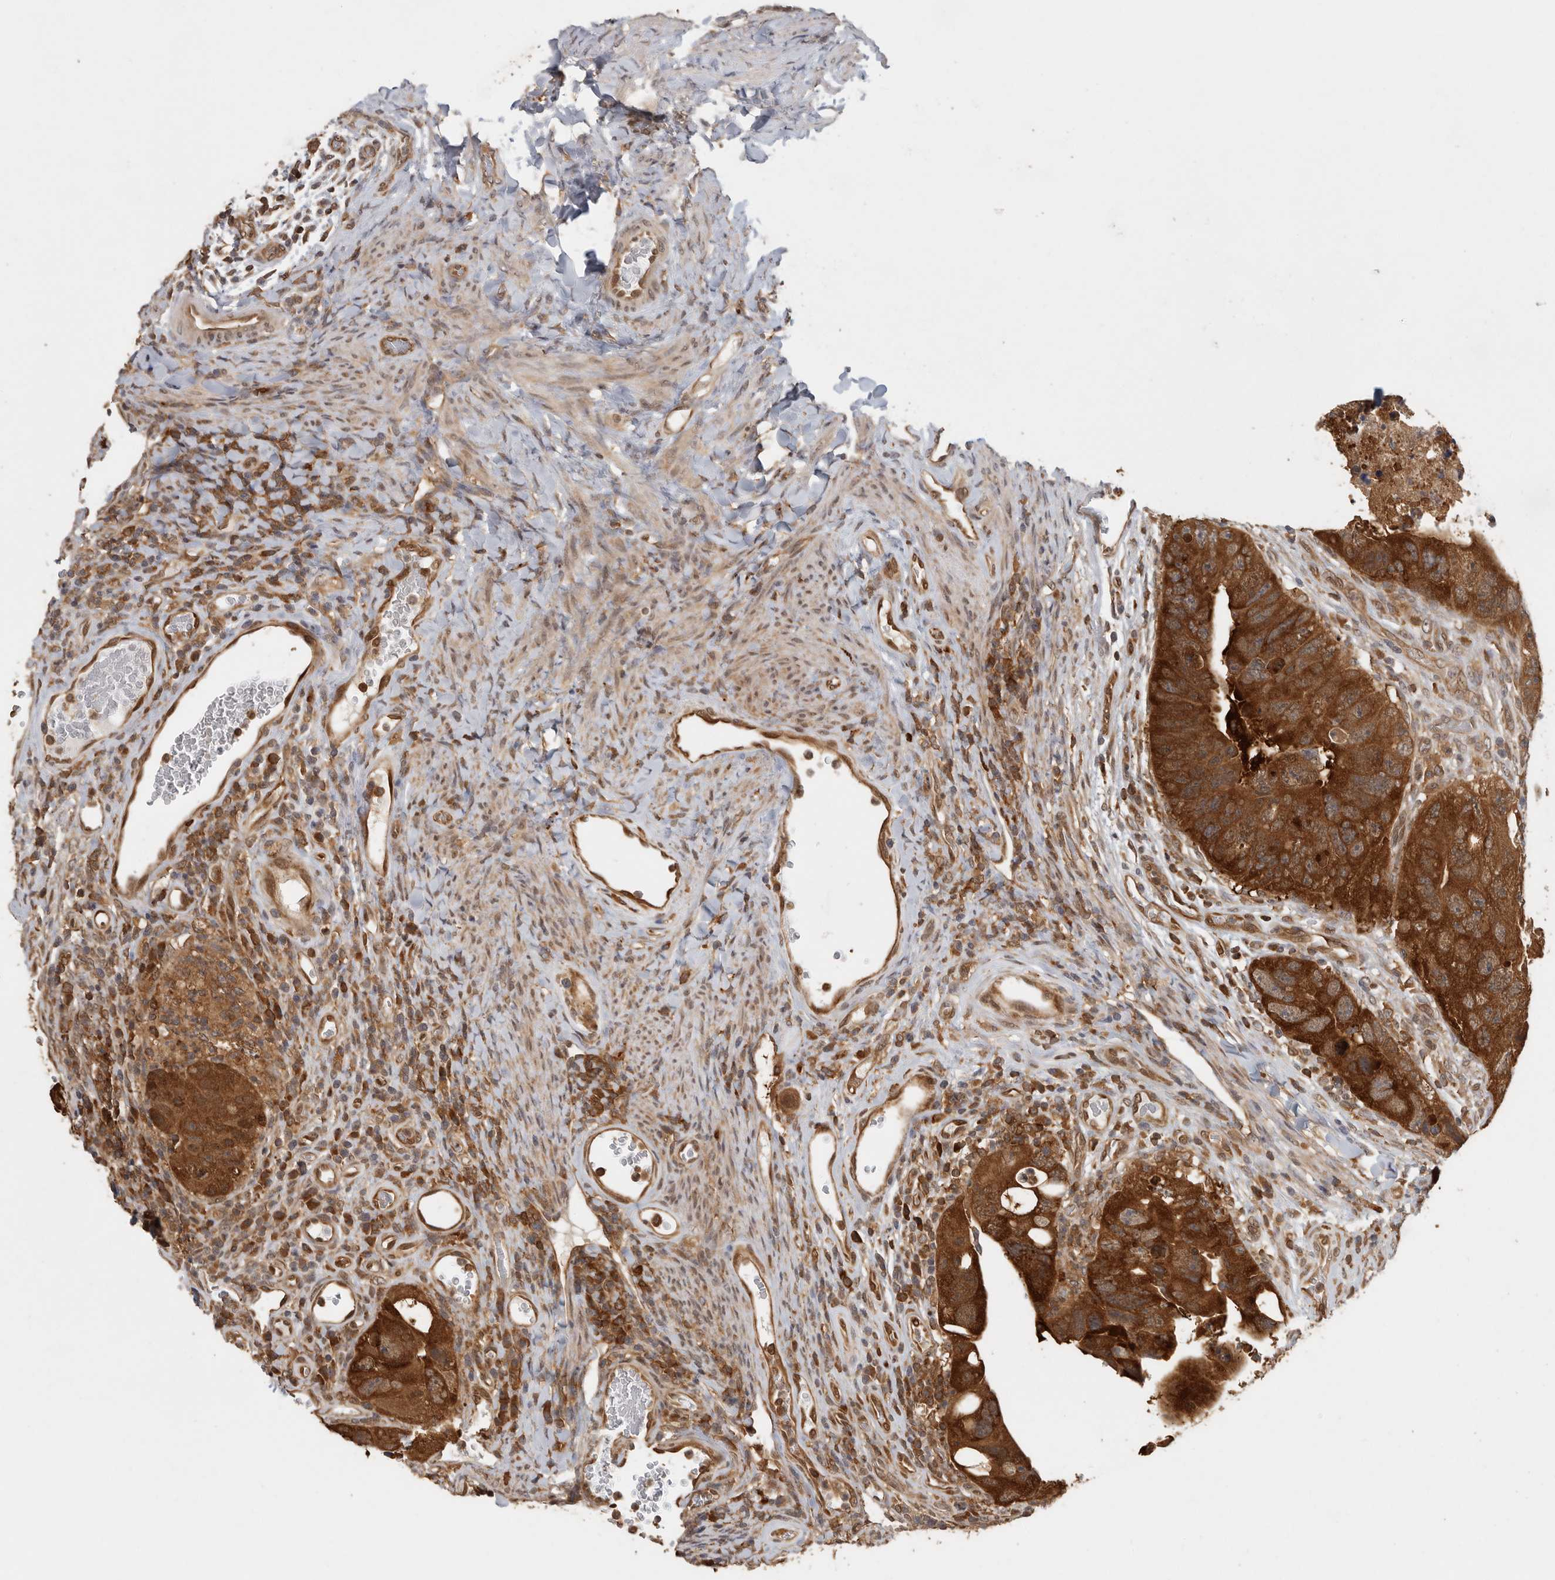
{"staining": {"intensity": "strong", "quantity": ">75%", "location": "cytoplasmic/membranous,nuclear"}, "tissue": "colorectal cancer", "cell_type": "Tumor cells", "image_type": "cancer", "snomed": [{"axis": "morphology", "description": "Adenocarcinoma, NOS"}, {"axis": "topography", "description": "Rectum"}], "caption": "Immunohistochemistry image of neoplastic tissue: colorectal cancer stained using IHC reveals high levels of strong protein expression localized specifically in the cytoplasmic/membranous and nuclear of tumor cells, appearing as a cytoplasmic/membranous and nuclear brown color.", "gene": "CCT8", "patient": {"sex": "male", "age": 59}}